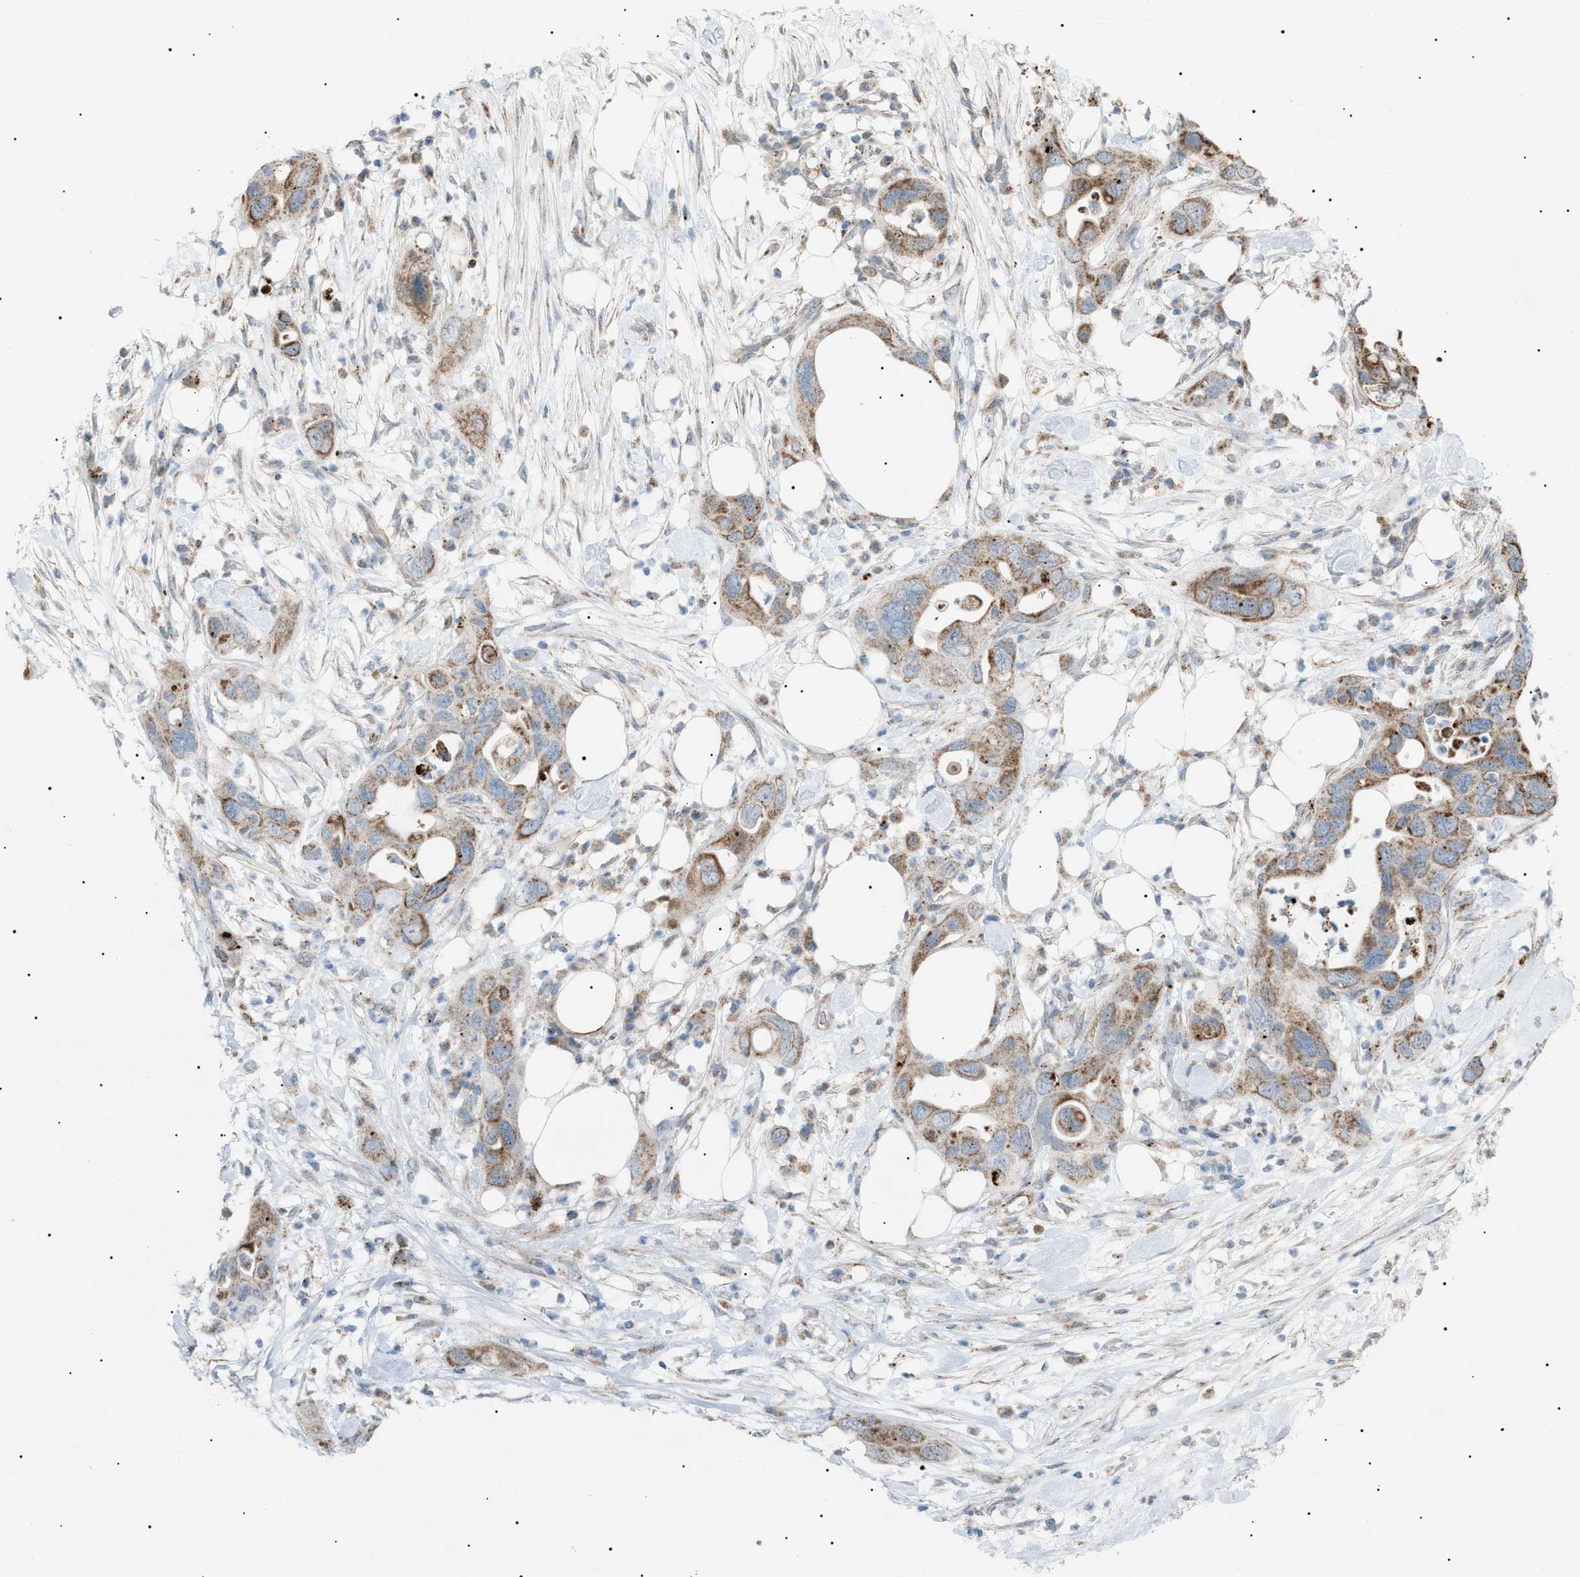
{"staining": {"intensity": "moderate", "quantity": ">75%", "location": "cytoplasmic/membranous"}, "tissue": "pancreatic cancer", "cell_type": "Tumor cells", "image_type": "cancer", "snomed": [{"axis": "morphology", "description": "Adenocarcinoma, NOS"}, {"axis": "topography", "description": "Pancreas"}], "caption": "Tumor cells display moderate cytoplasmic/membranous staining in approximately >75% of cells in adenocarcinoma (pancreatic). (Stains: DAB in brown, nuclei in blue, Microscopy: brightfield microscopy at high magnification).", "gene": "ZNF516", "patient": {"sex": "female", "age": 71}}